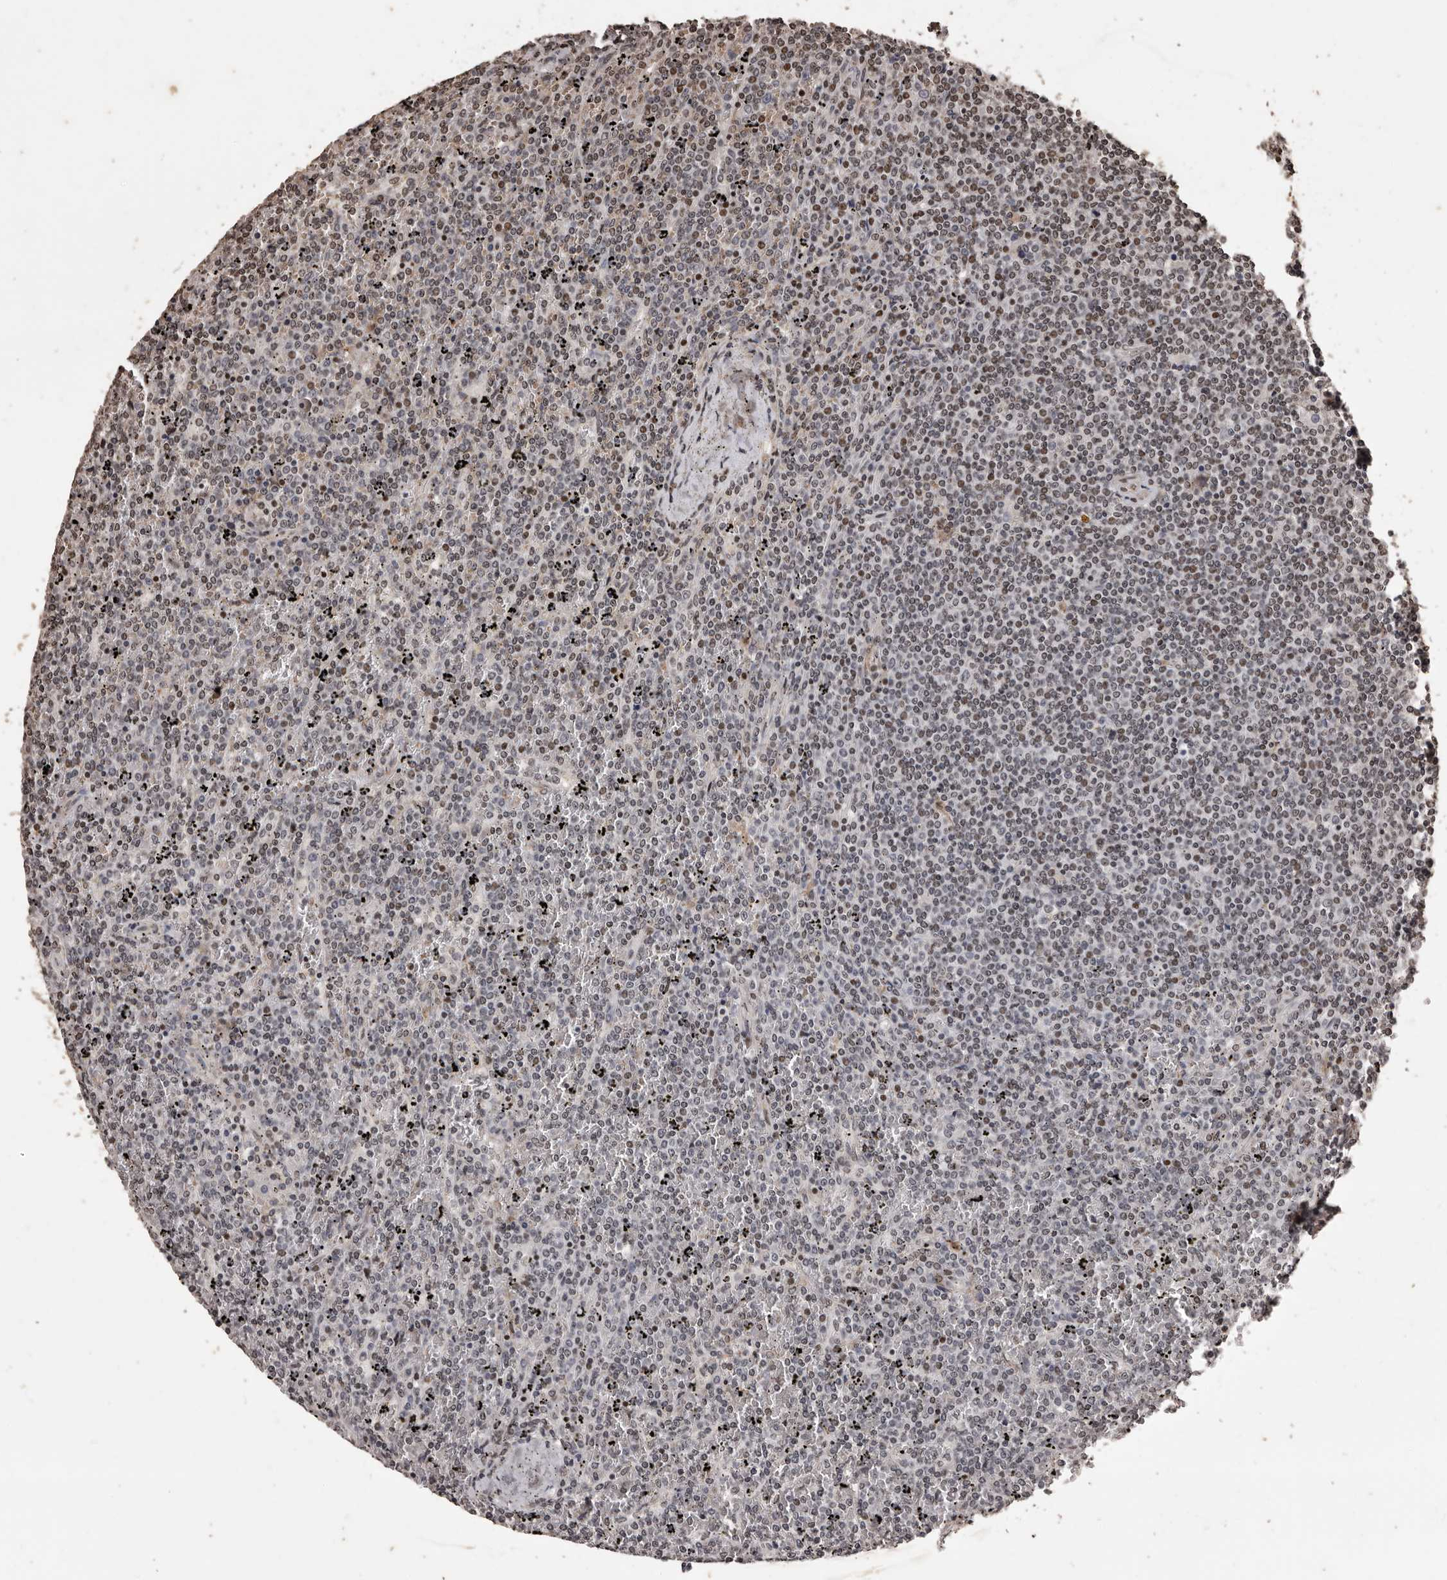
{"staining": {"intensity": "weak", "quantity": "25%-75%", "location": "nuclear"}, "tissue": "lymphoma", "cell_type": "Tumor cells", "image_type": "cancer", "snomed": [{"axis": "morphology", "description": "Malignant lymphoma, non-Hodgkin's type, Low grade"}, {"axis": "topography", "description": "Spleen"}], "caption": "Protein analysis of lymphoma tissue displays weak nuclear expression in about 25%-75% of tumor cells. (DAB IHC, brown staining for protein, blue staining for nuclei).", "gene": "NAV1", "patient": {"sex": "female", "age": 19}}